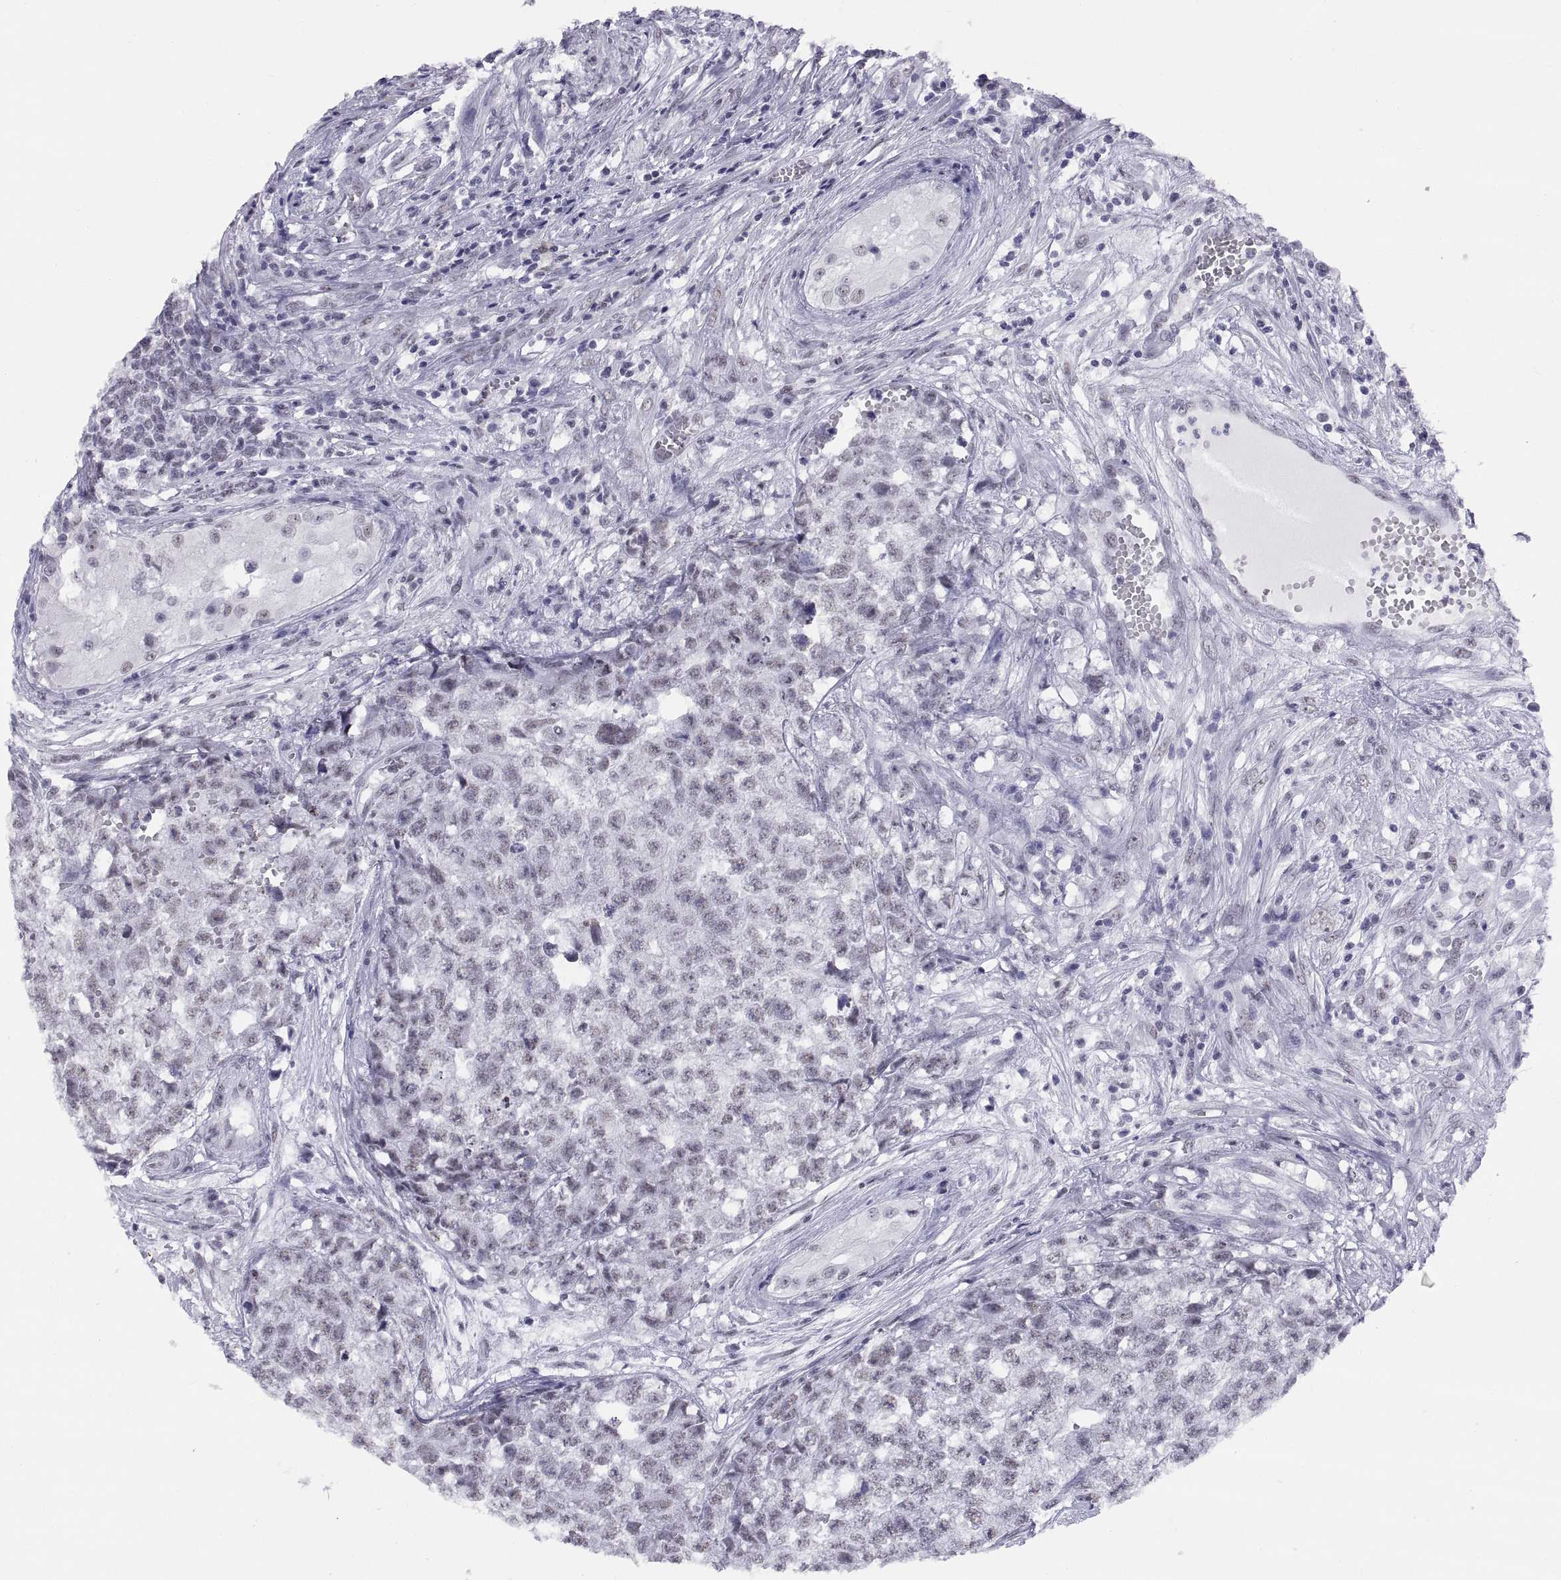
{"staining": {"intensity": "negative", "quantity": "none", "location": "none"}, "tissue": "testis cancer", "cell_type": "Tumor cells", "image_type": "cancer", "snomed": [{"axis": "morphology", "description": "Seminoma, NOS"}, {"axis": "morphology", "description": "Carcinoma, Embryonal, NOS"}, {"axis": "topography", "description": "Testis"}], "caption": "Photomicrograph shows no protein staining in tumor cells of testis cancer (seminoma) tissue. Nuclei are stained in blue.", "gene": "NEUROD6", "patient": {"sex": "male", "age": 22}}